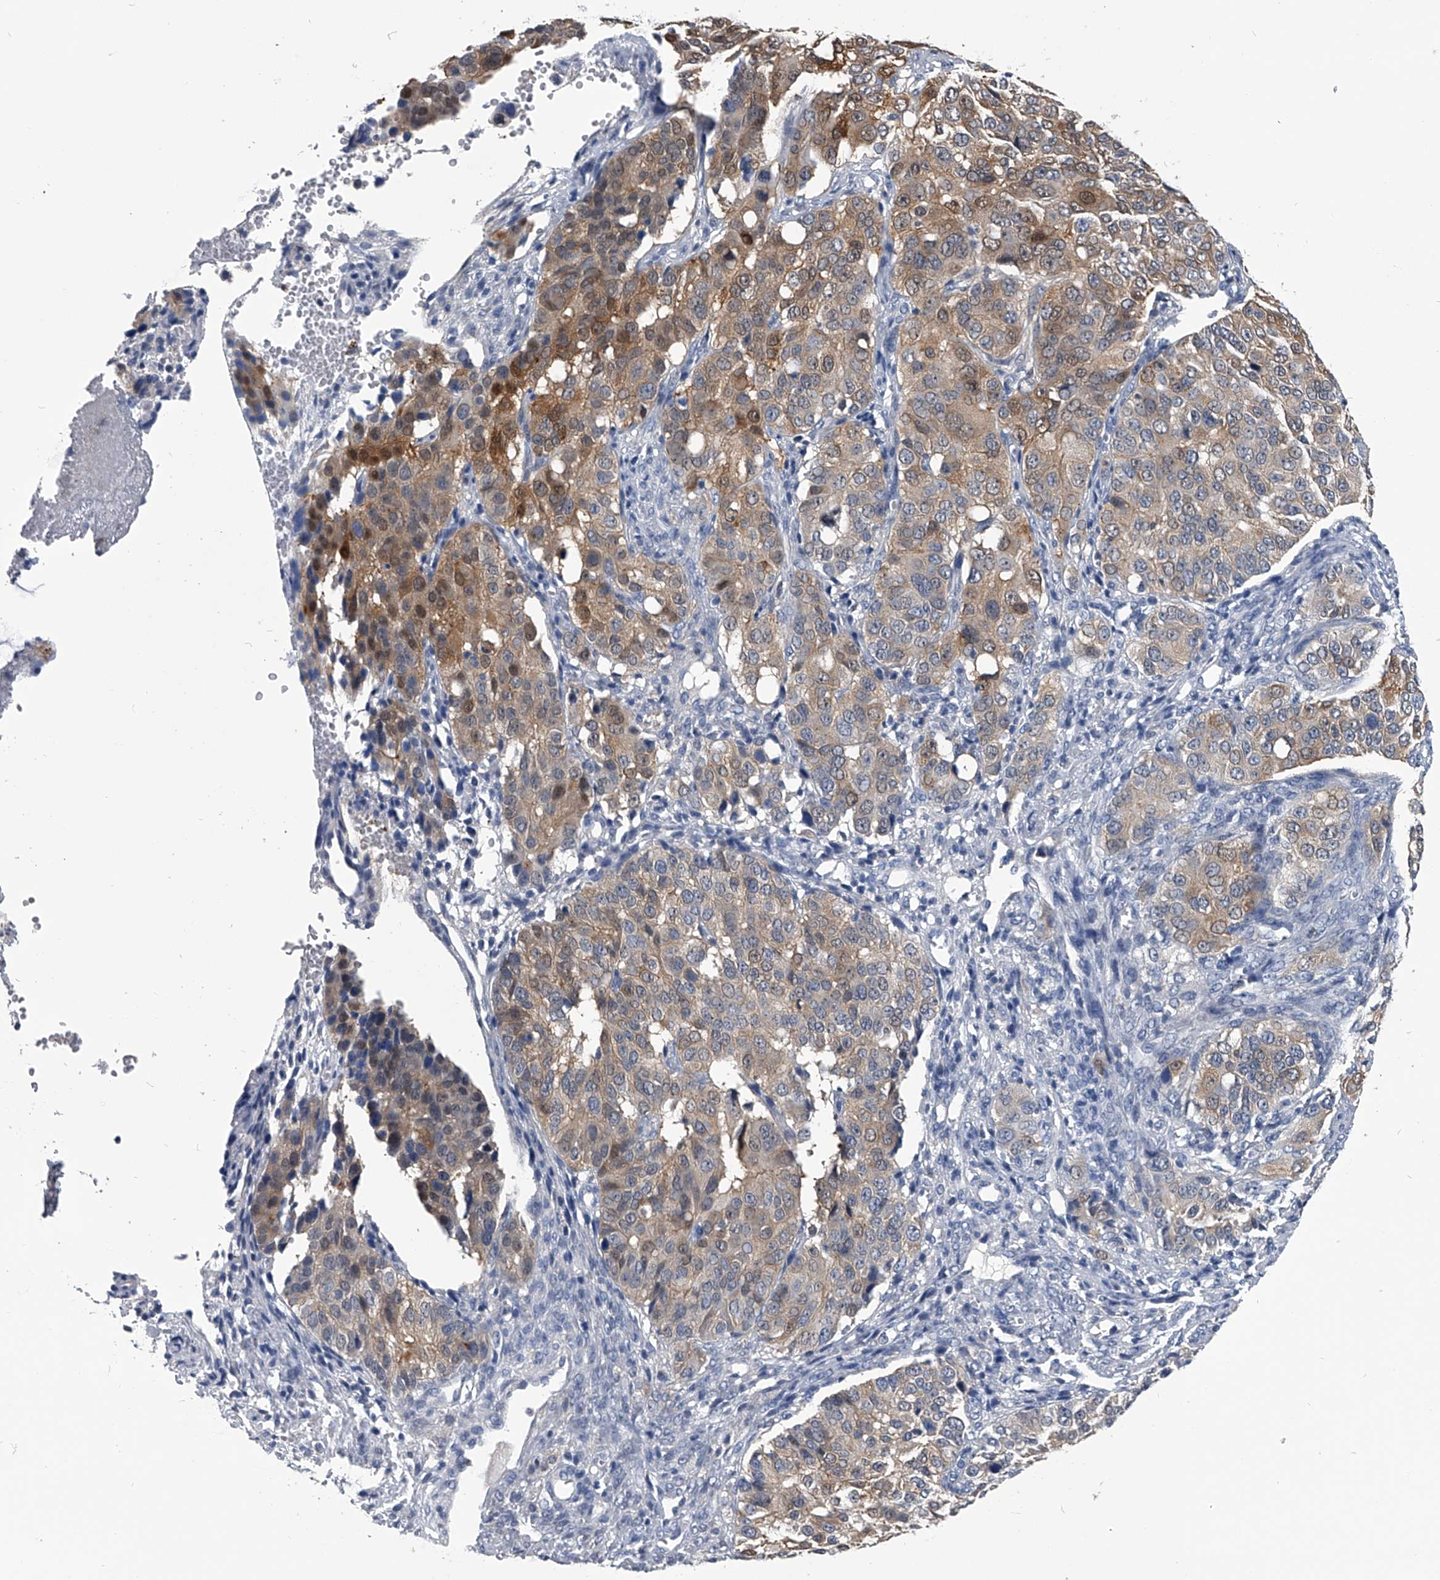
{"staining": {"intensity": "moderate", "quantity": "25%-75%", "location": "cytoplasmic/membranous,nuclear"}, "tissue": "ovarian cancer", "cell_type": "Tumor cells", "image_type": "cancer", "snomed": [{"axis": "morphology", "description": "Carcinoma, endometroid"}, {"axis": "topography", "description": "Ovary"}], "caption": "Ovarian cancer was stained to show a protein in brown. There is medium levels of moderate cytoplasmic/membranous and nuclear expression in approximately 25%-75% of tumor cells.", "gene": "PDXK", "patient": {"sex": "female", "age": 51}}